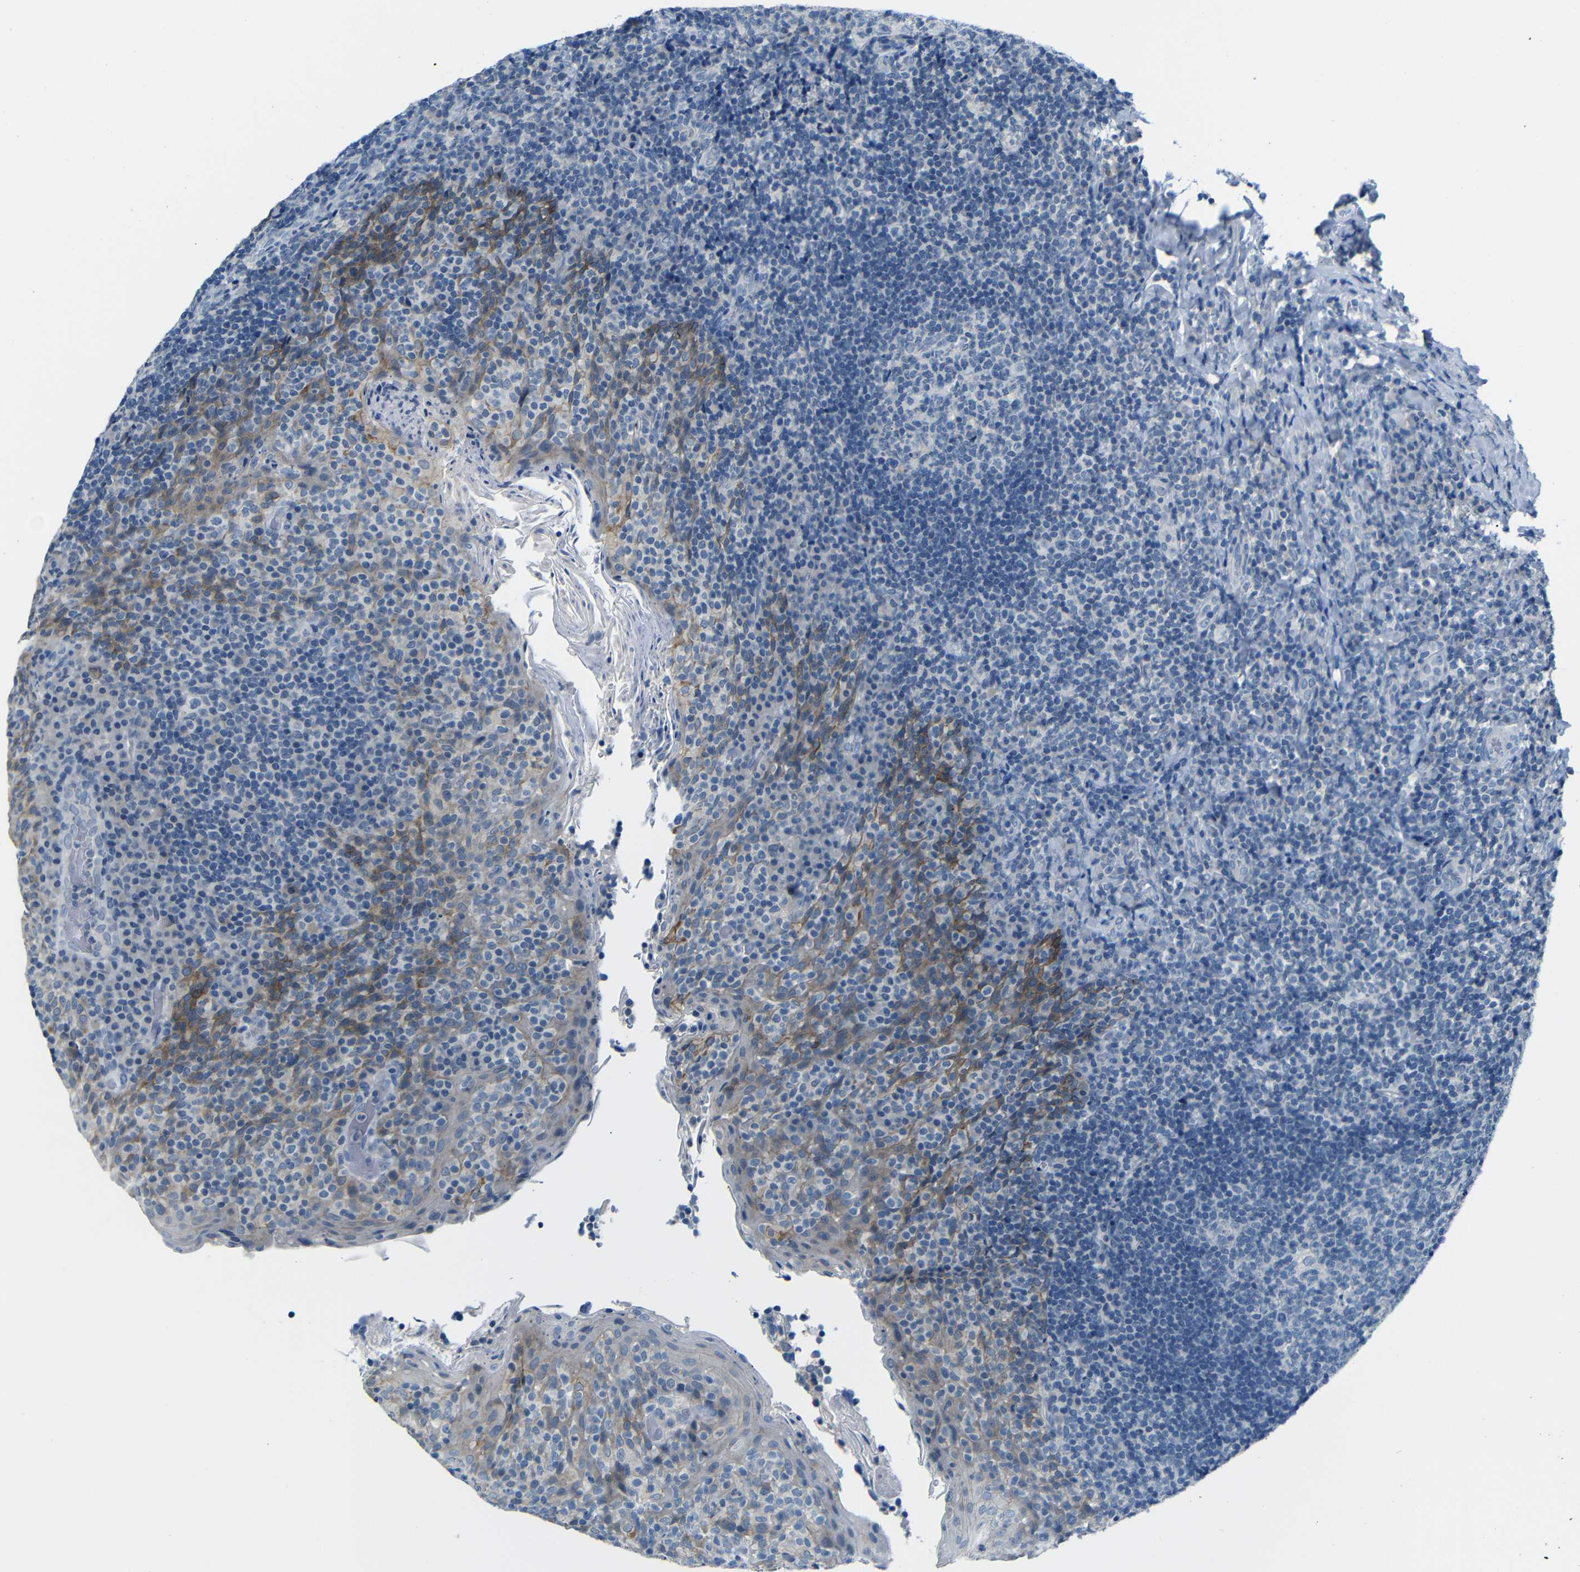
{"staining": {"intensity": "negative", "quantity": "none", "location": "none"}, "tissue": "tonsil", "cell_type": "Germinal center cells", "image_type": "normal", "snomed": [{"axis": "morphology", "description": "Normal tissue, NOS"}, {"axis": "topography", "description": "Tonsil"}], "caption": "The immunohistochemistry micrograph has no significant expression in germinal center cells of tonsil. (DAB (3,3'-diaminobenzidine) IHC visualized using brightfield microscopy, high magnification).", "gene": "ANK3", "patient": {"sex": "male", "age": 17}}